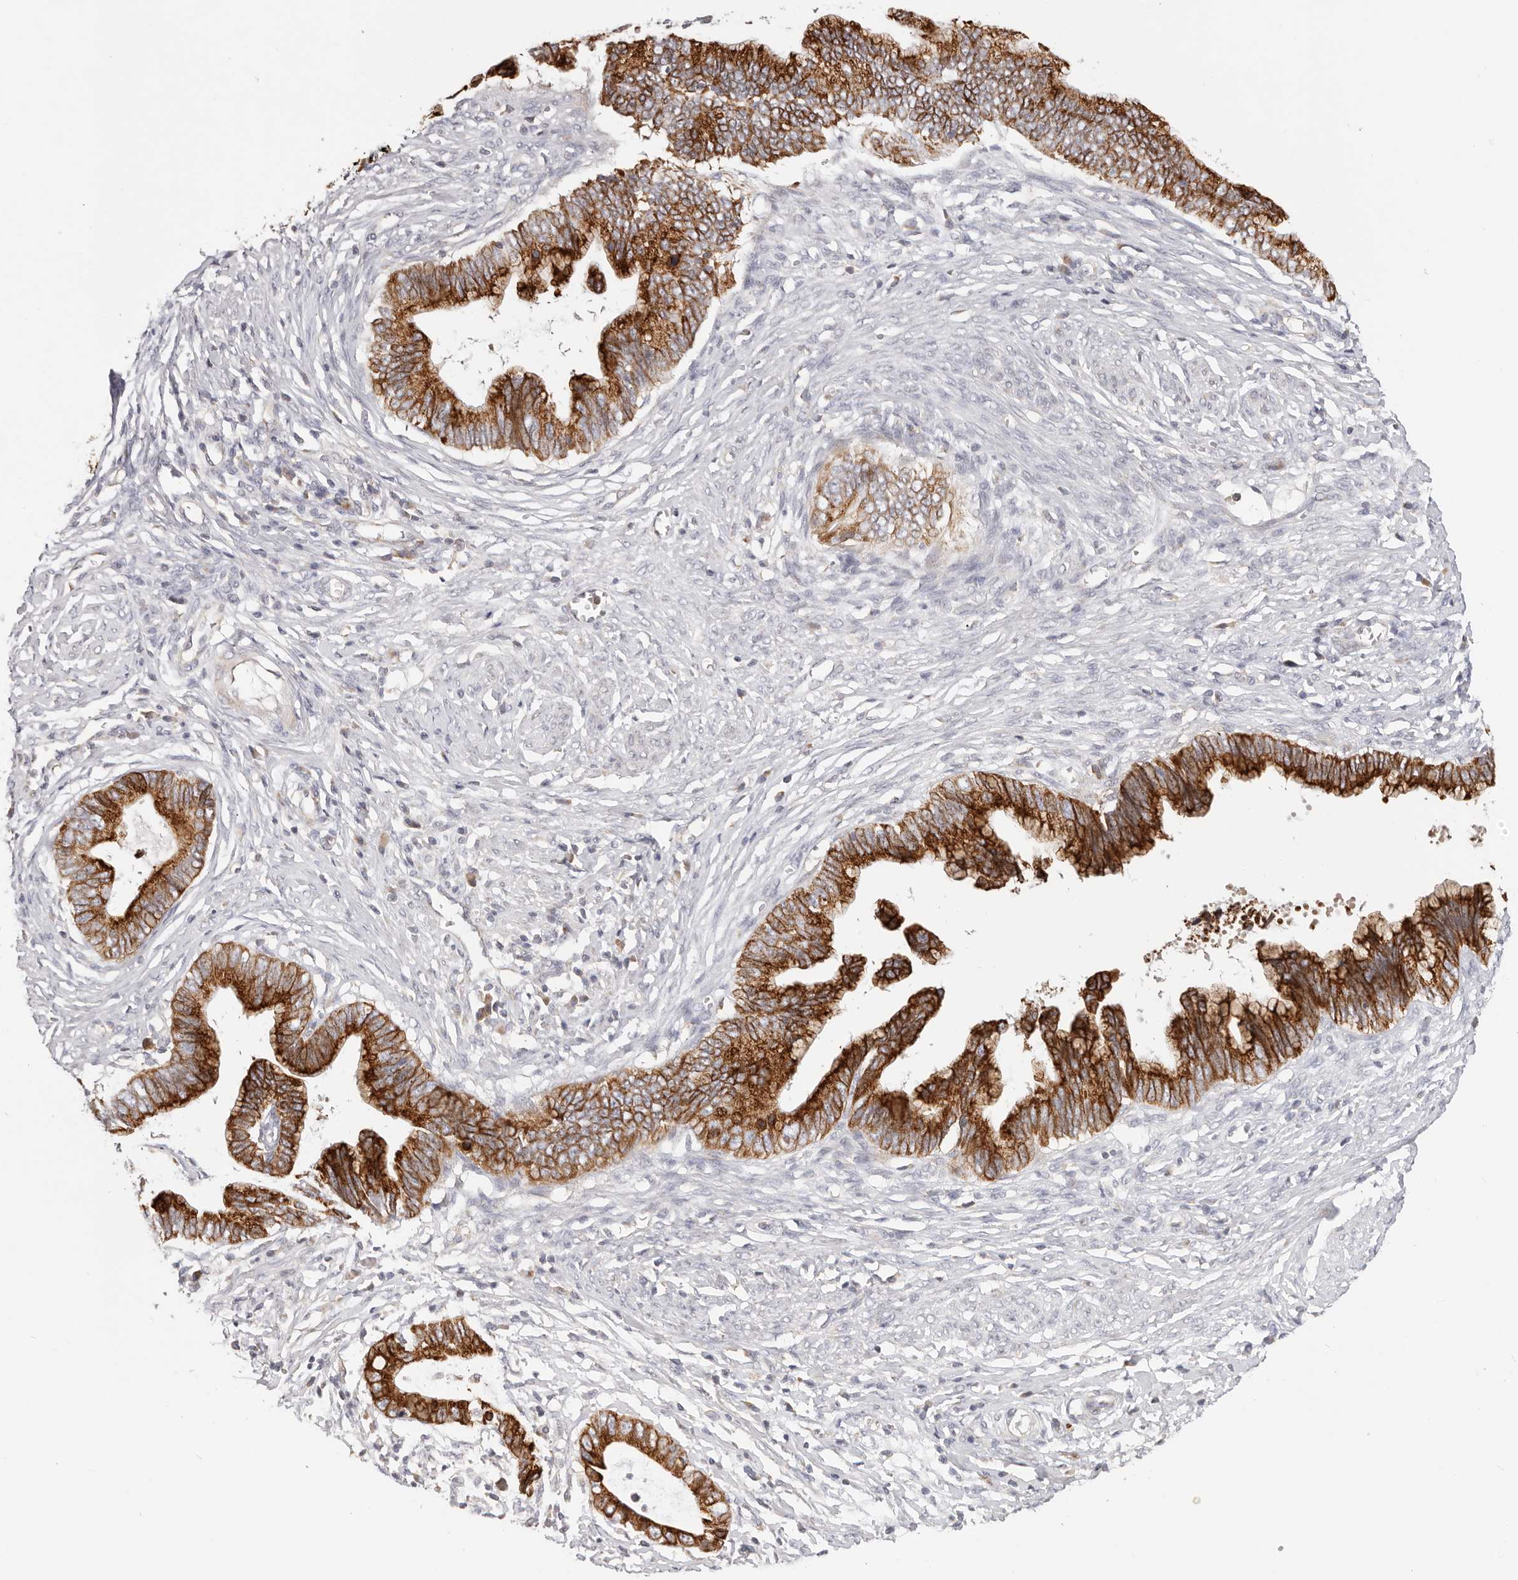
{"staining": {"intensity": "strong", "quantity": ">75%", "location": "cytoplasmic/membranous"}, "tissue": "cervical cancer", "cell_type": "Tumor cells", "image_type": "cancer", "snomed": [{"axis": "morphology", "description": "Adenocarcinoma, NOS"}, {"axis": "topography", "description": "Cervix"}], "caption": "The photomicrograph displays a brown stain indicating the presence of a protein in the cytoplasmic/membranous of tumor cells in cervical cancer (adenocarcinoma).", "gene": "TFB2M", "patient": {"sex": "female", "age": 44}}